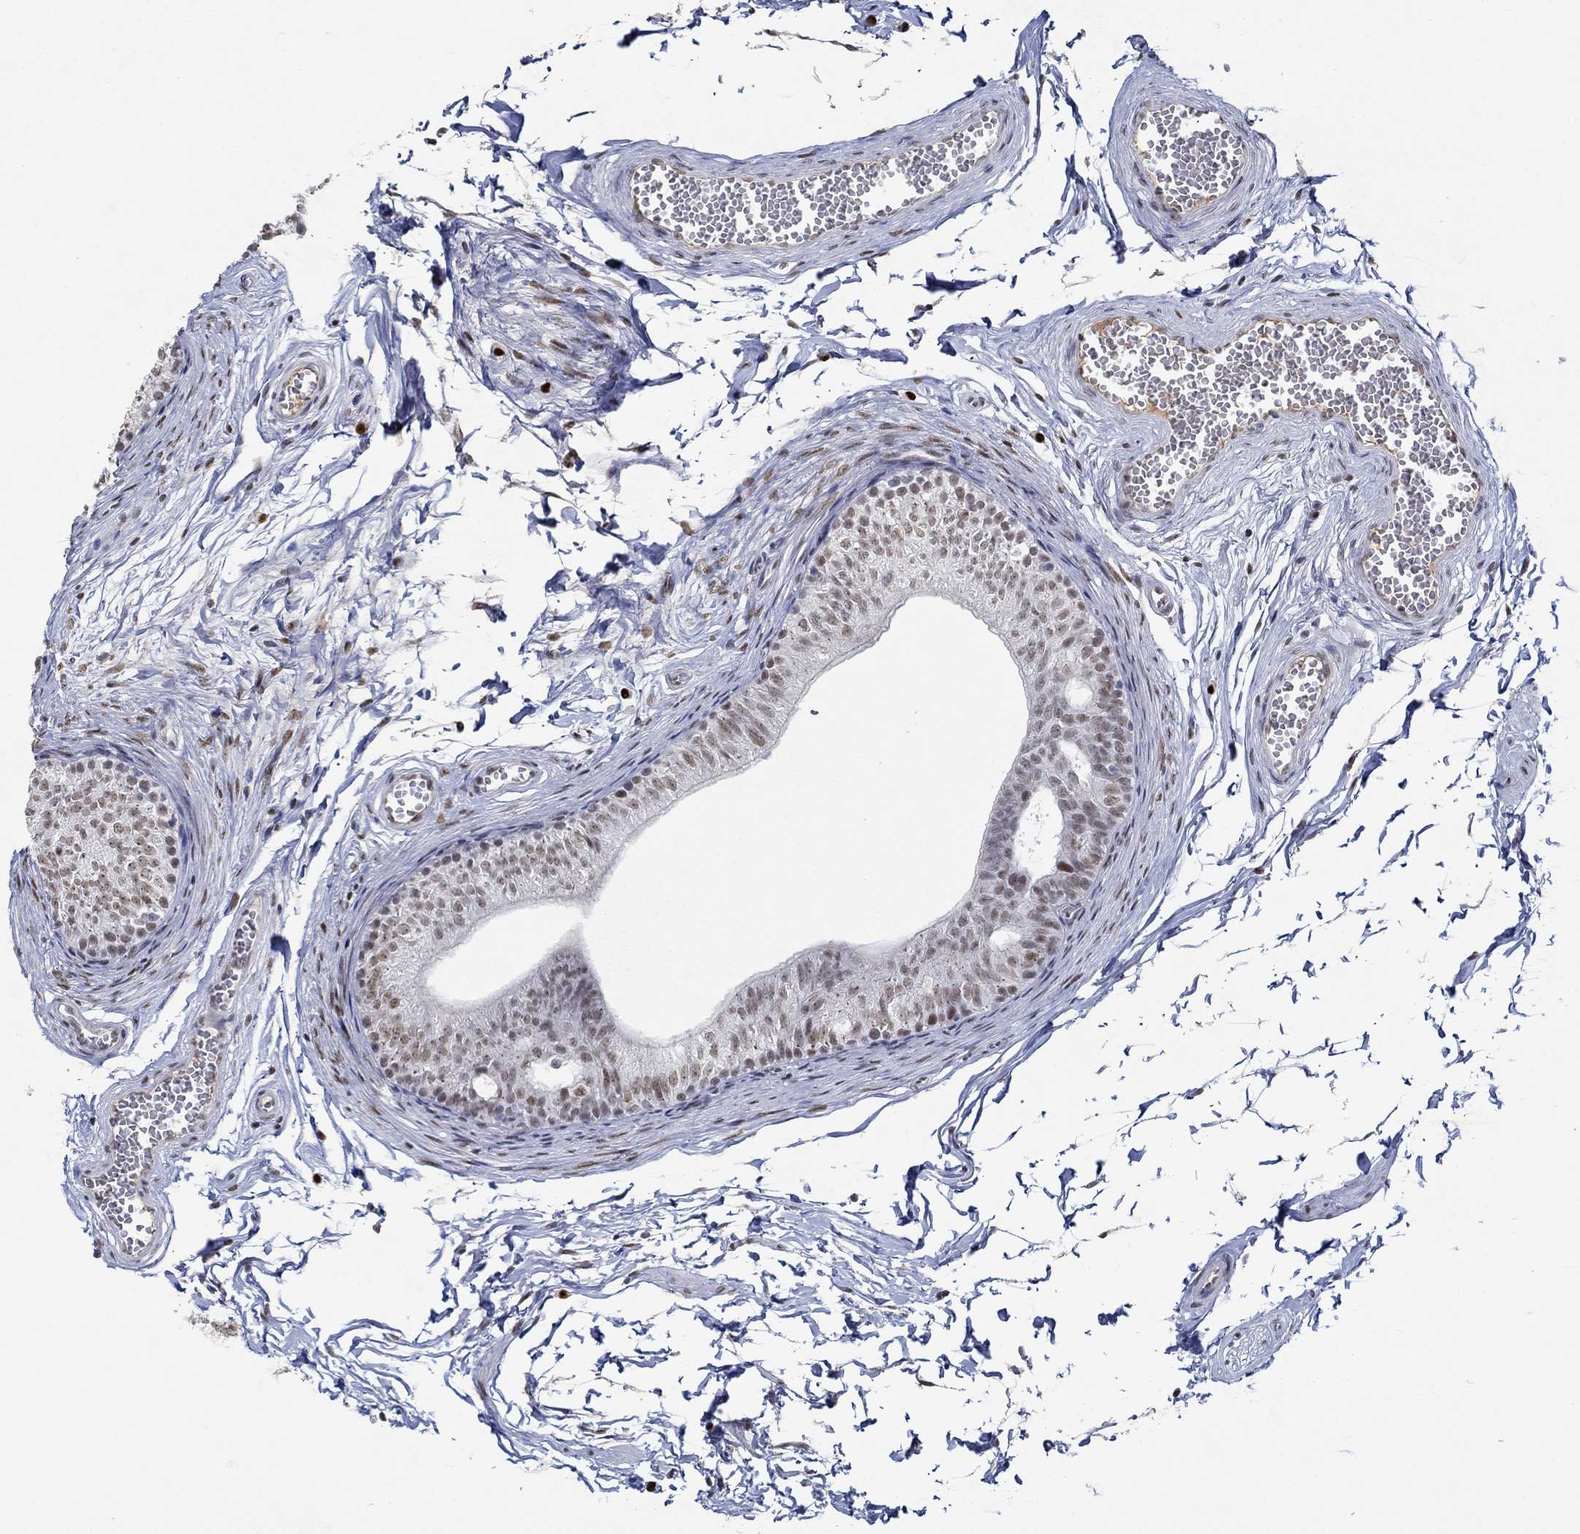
{"staining": {"intensity": "moderate", "quantity": "25%-75%", "location": "nuclear"}, "tissue": "epididymis", "cell_type": "Glandular cells", "image_type": "normal", "snomed": [{"axis": "morphology", "description": "Normal tissue, NOS"}, {"axis": "topography", "description": "Epididymis"}], "caption": "High-magnification brightfield microscopy of unremarkable epididymis stained with DAB (brown) and counterstained with hematoxylin (blue). glandular cells exhibit moderate nuclear positivity is seen in approximately25%-75% of cells. The protein of interest is stained brown, and the nuclei are stained in blue (DAB (3,3'-diaminobenzidine) IHC with brightfield microscopy, high magnification).", "gene": "GATA2", "patient": {"sex": "male", "age": 22}}